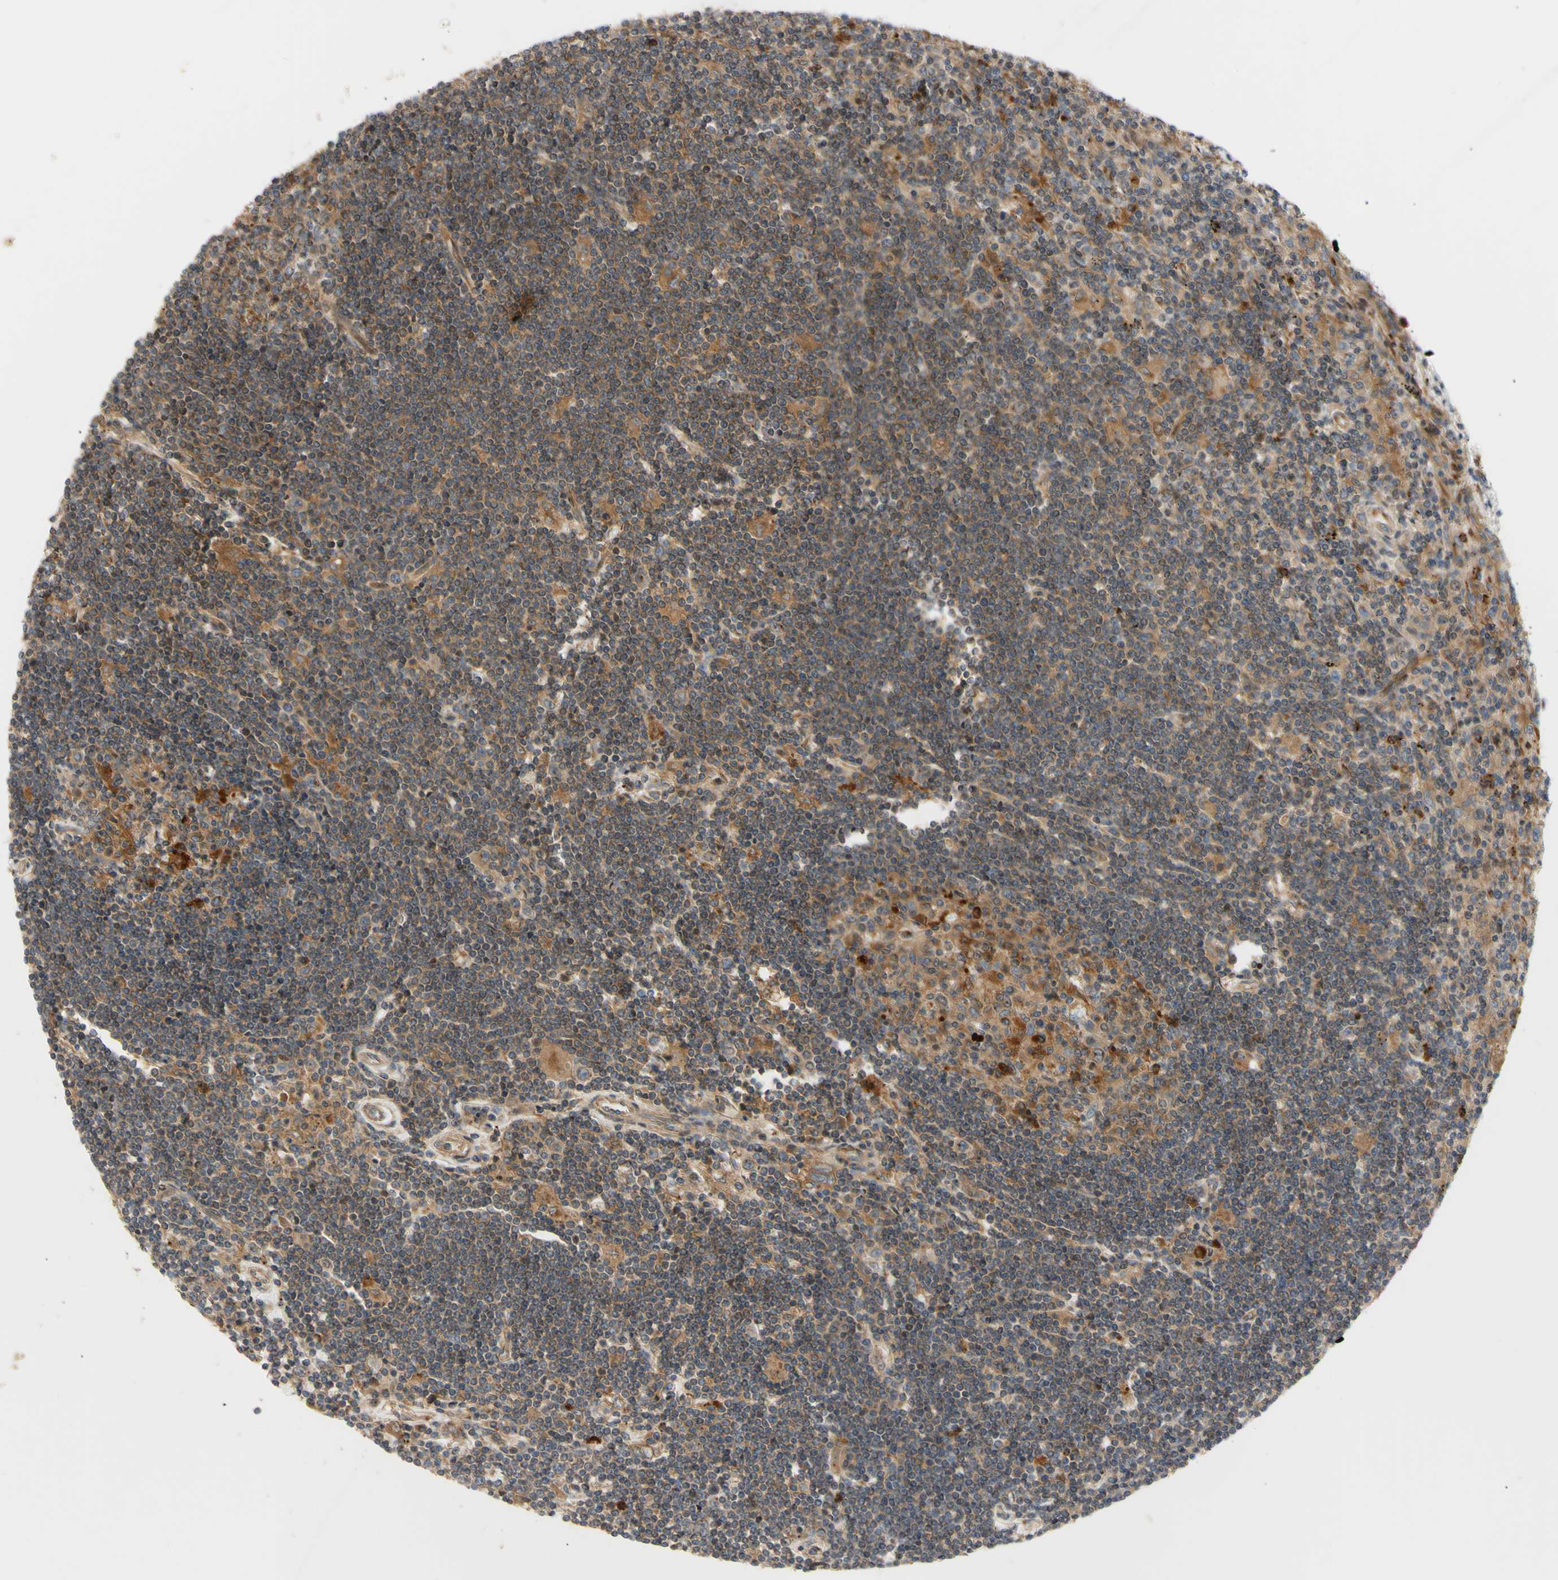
{"staining": {"intensity": "moderate", "quantity": "25%-75%", "location": "cytoplasmic/membranous"}, "tissue": "lymphoma", "cell_type": "Tumor cells", "image_type": "cancer", "snomed": [{"axis": "morphology", "description": "Malignant lymphoma, non-Hodgkin's type, Low grade"}, {"axis": "topography", "description": "Spleen"}], "caption": "Protein analysis of malignant lymphoma, non-Hodgkin's type (low-grade) tissue demonstrates moderate cytoplasmic/membranous expression in about 25%-75% of tumor cells.", "gene": "TUBG2", "patient": {"sex": "male", "age": 76}}